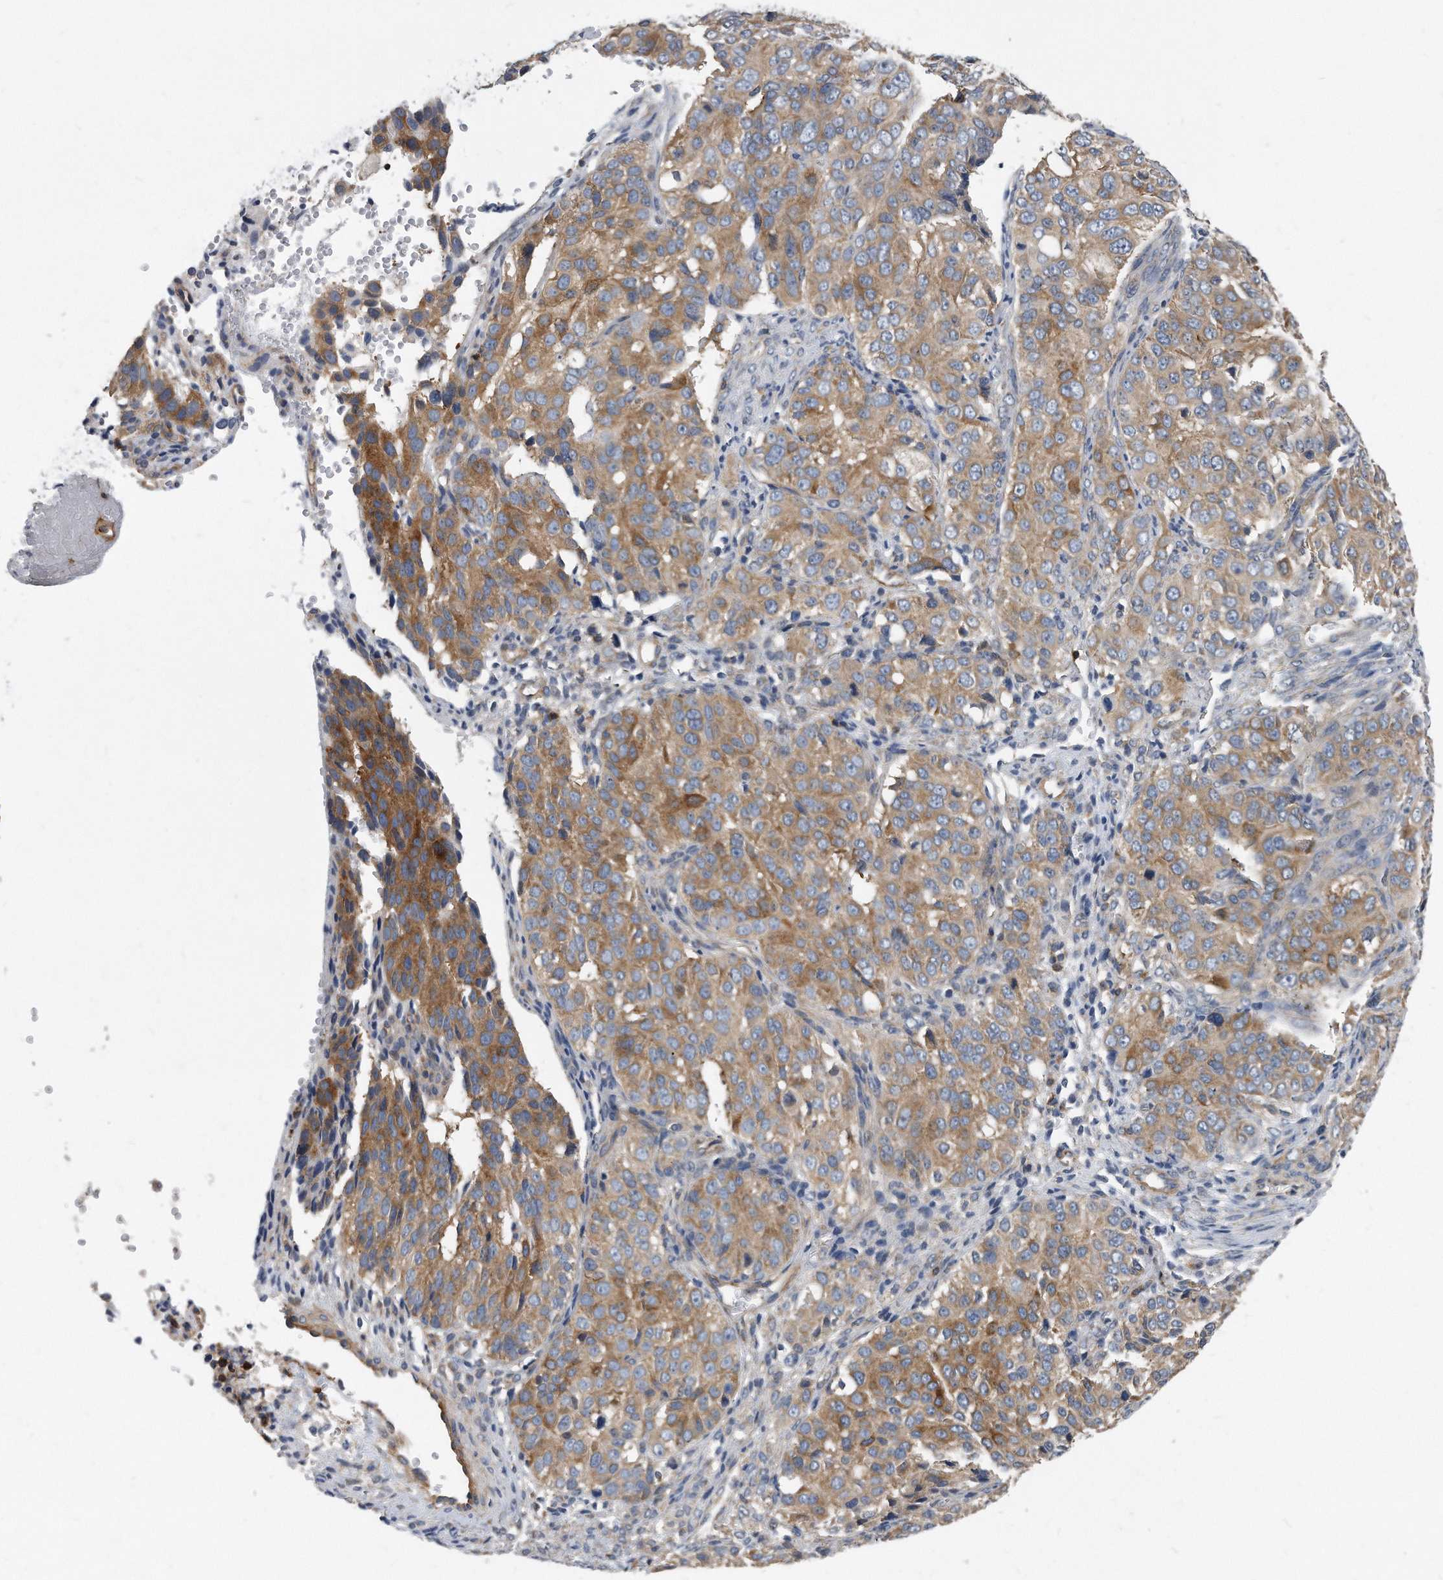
{"staining": {"intensity": "moderate", "quantity": "25%-75%", "location": "cytoplasmic/membranous"}, "tissue": "ovarian cancer", "cell_type": "Tumor cells", "image_type": "cancer", "snomed": [{"axis": "morphology", "description": "Carcinoma, endometroid"}, {"axis": "topography", "description": "Ovary"}], "caption": "Human ovarian cancer (endometroid carcinoma) stained with a brown dye reveals moderate cytoplasmic/membranous positive expression in approximately 25%-75% of tumor cells.", "gene": "ATG5", "patient": {"sex": "female", "age": 51}}